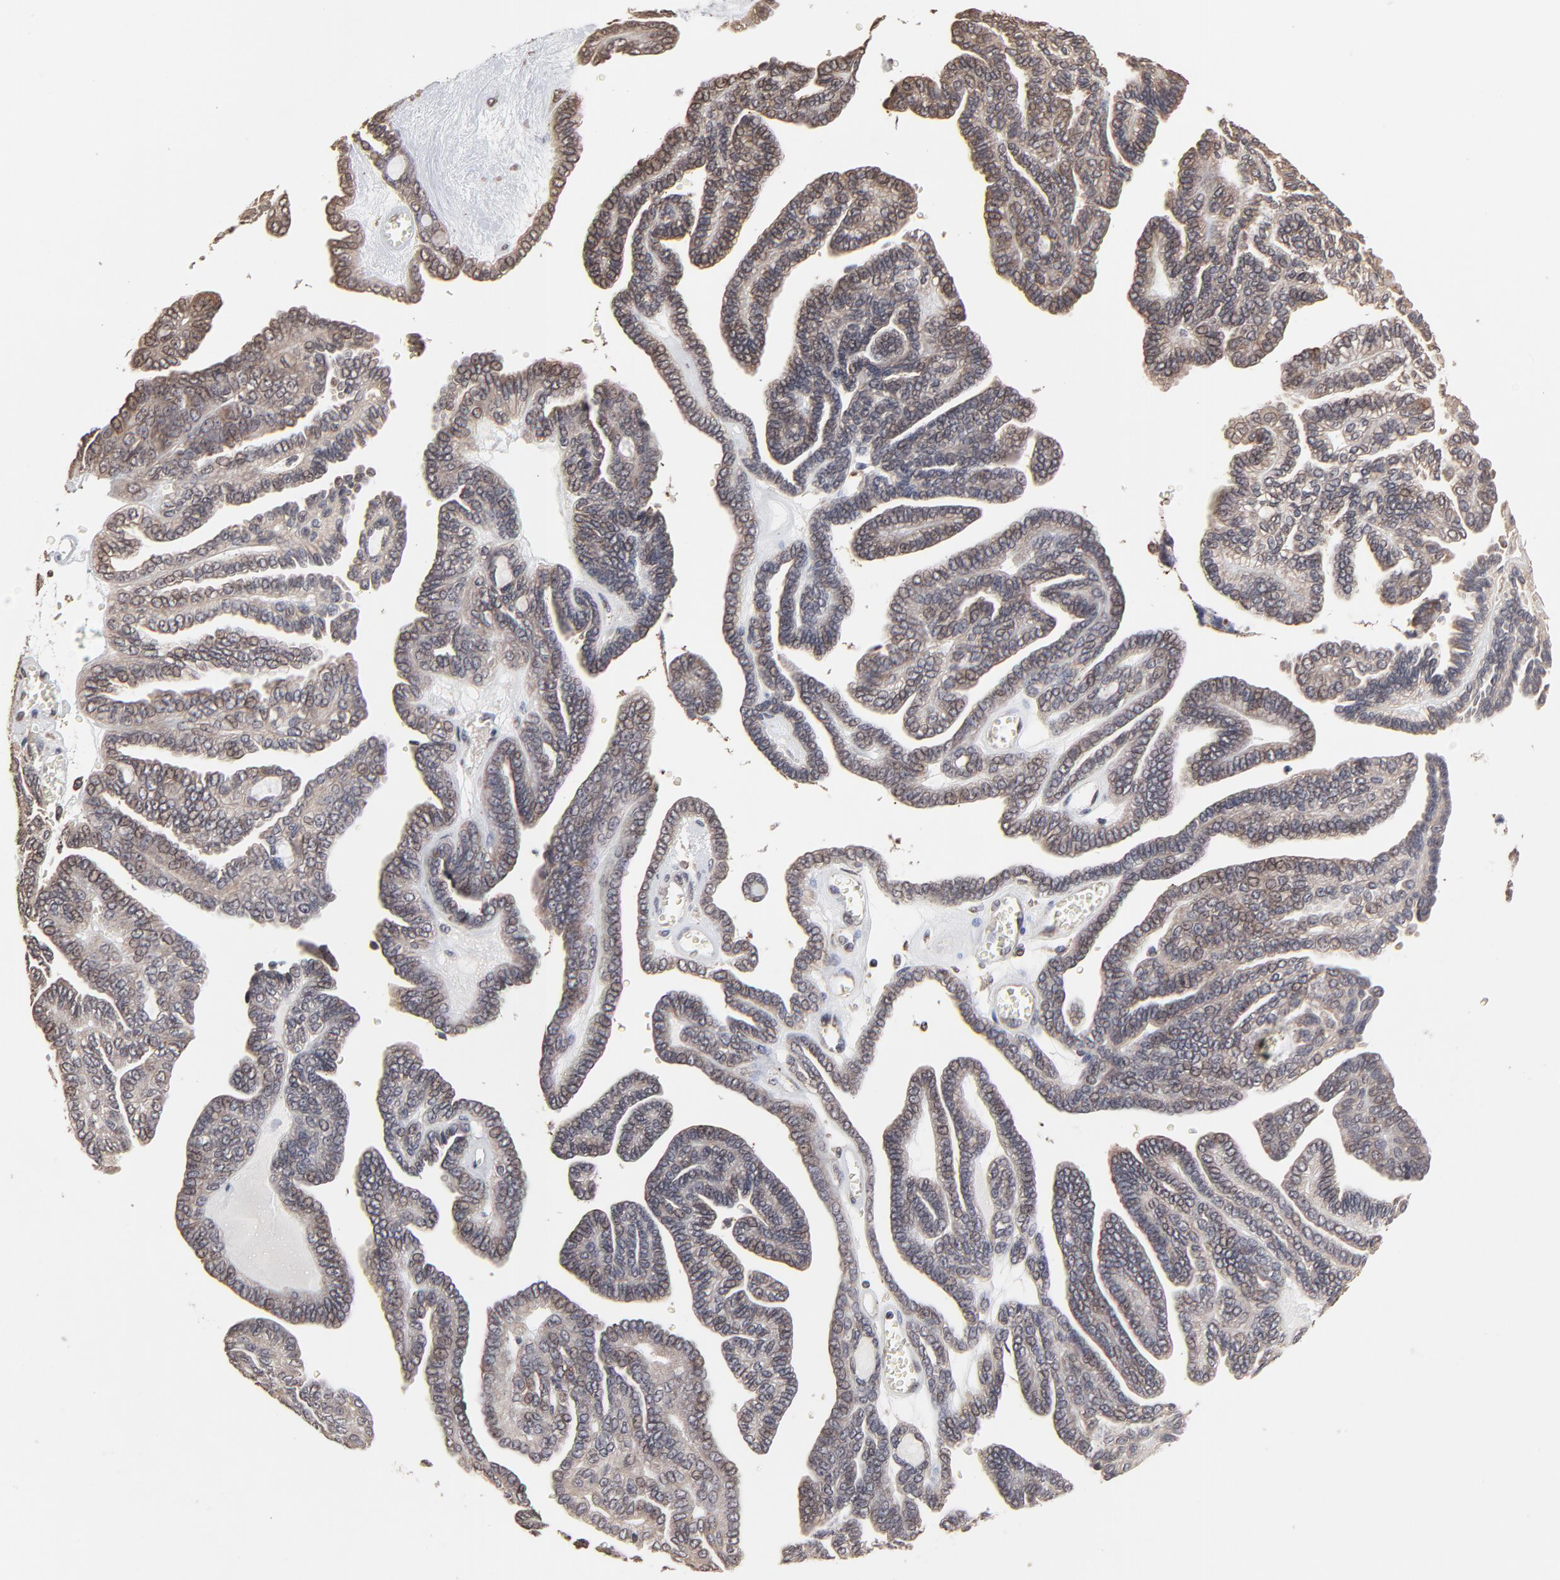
{"staining": {"intensity": "moderate", "quantity": ">75%", "location": "cytoplasmic/membranous"}, "tissue": "ovarian cancer", "cell_type": "Tumor cells", "image_type": "cancer", "snomed": [{"axis": "morphology", "description": "Cystadenocarcinoma, serous, NOS"}, {"axis": "topography", "description": "Ovary"}], "caption": "Protein analysis of ovarian serous cystadenocarcinoma tissue displays moderate cytoplasmic/membranous staining in about >75% of tumor cells. Using DAB (3,3'-diaminobenzidine) (brown) and hematoxylin (blue) stains, captured at high magnification using brightfield microscopy.", "gene": "CHM", "patient": {"sex": "female", "age": 71}}